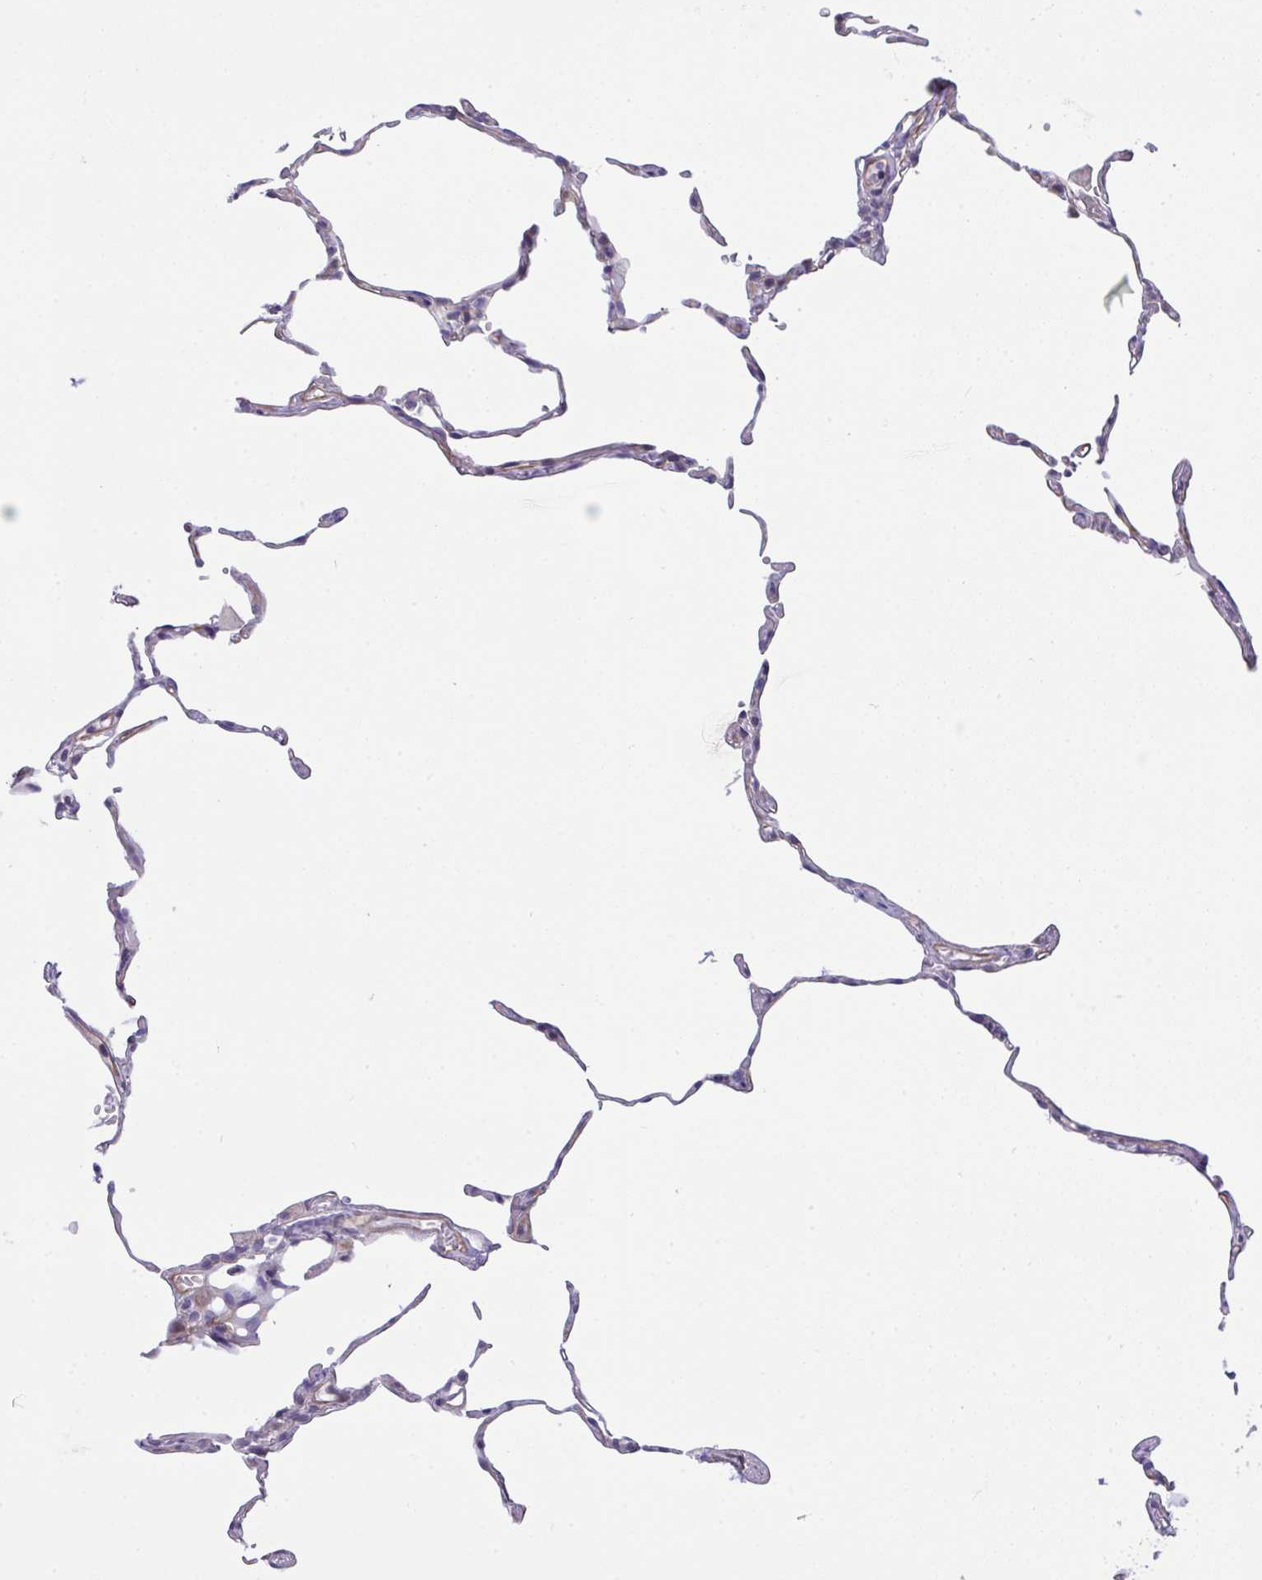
{"staining": {"intensity": "negative", "quantity": "none", "location": "none"}, "tissue": "lung", "cell_type": "Alveolar cells", "image_type": "normal", "snomed": [{"axis": "morphology", "description": "Normal tissue, NOS"}, {"axis": "topography", "description": "Lung"}], "caption": "High power microscopy micrograph of an immunohistochemistry photomicrograph of normal lung, revealing no significant staining in alveolar cells.", "gene": "MYL12A", "patient": {"sex": "female", "age": 57}}